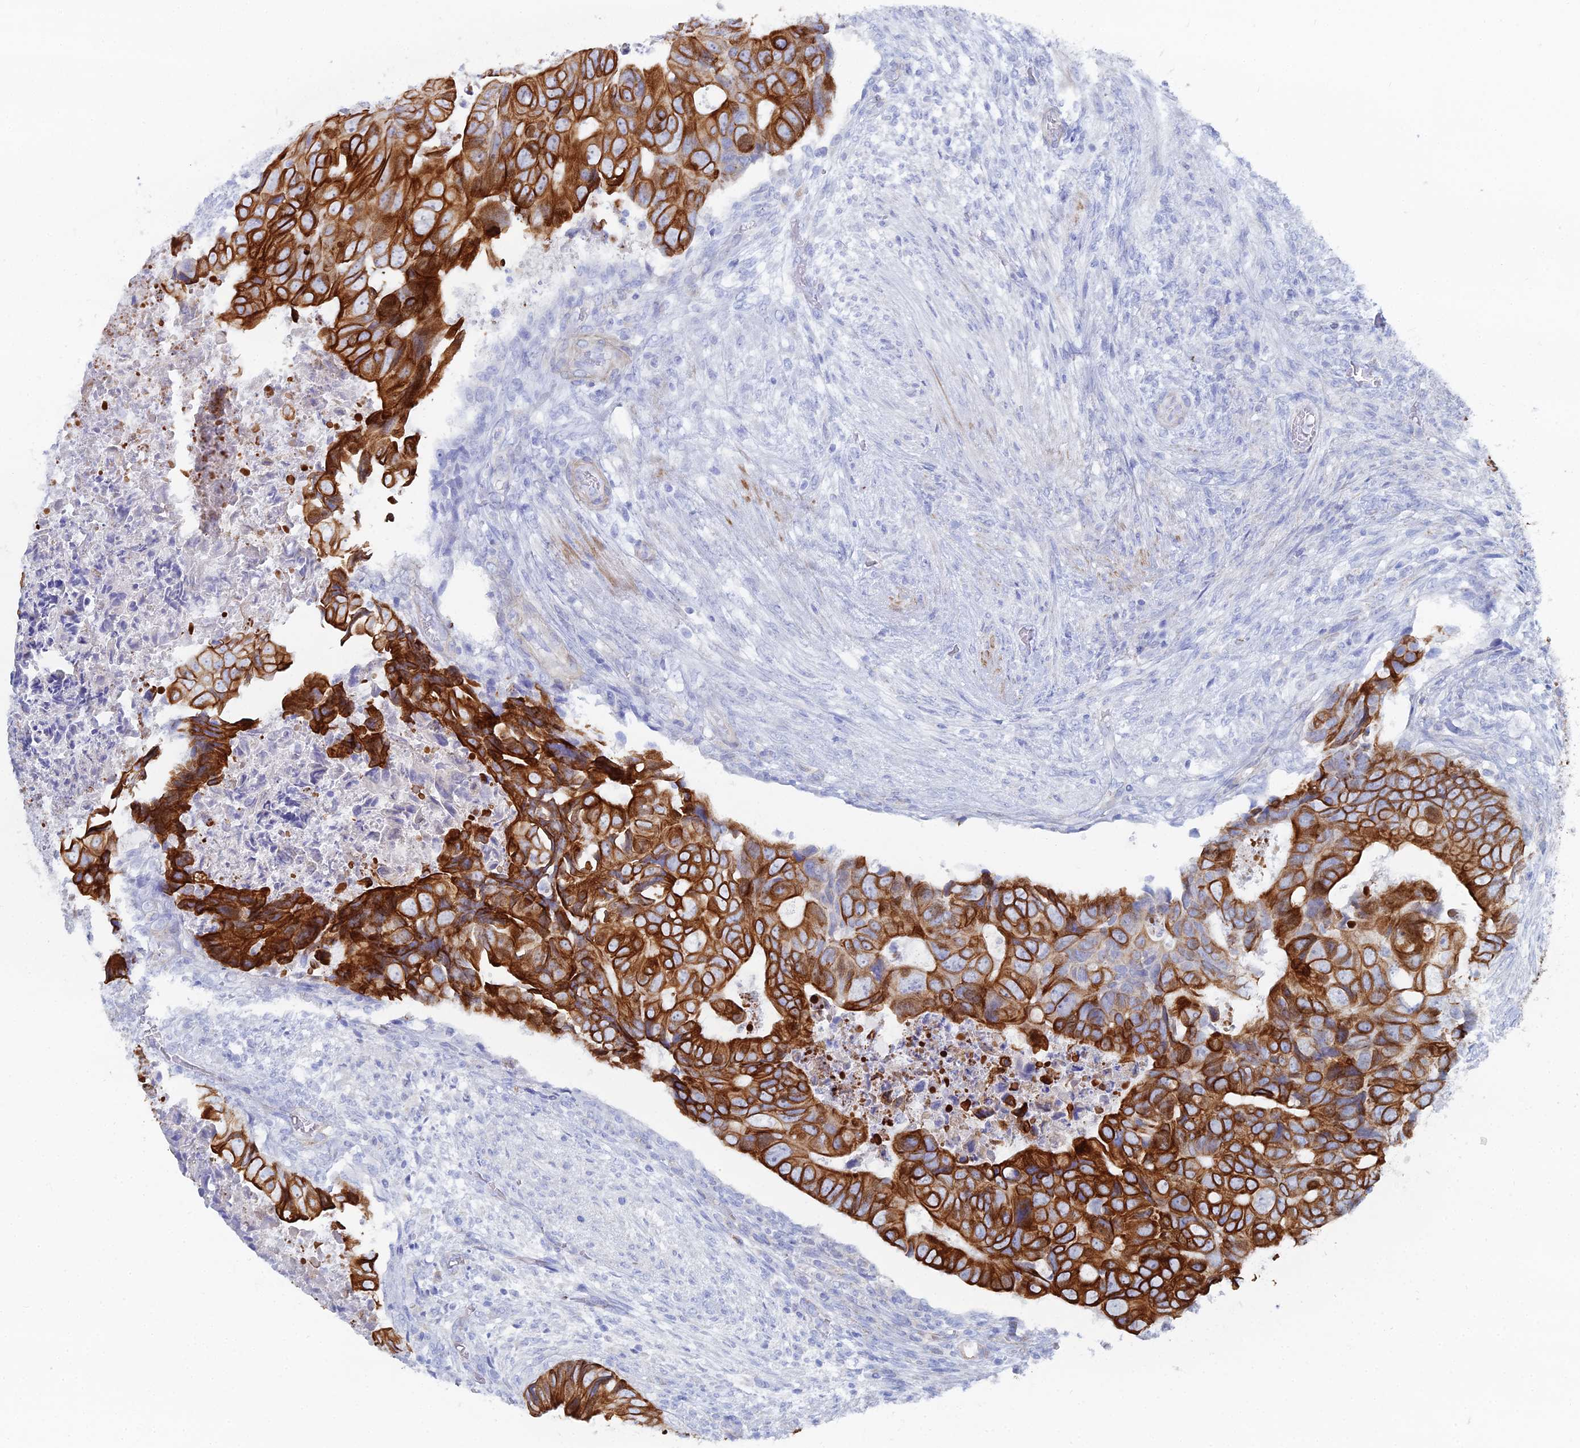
{"staining": {"intensity": "strong", "quantity": ">75%", "location": "cytoplasmic/membranous"}, "tissue": "colorectal cancer", "cell_type": "Tumor cells", "image_type": "cancer", "snomed": [{"axis": "morphology", "description": "Adenocarcinoma, NOS"}, {"axis": "topography", "description": "Rectum"}], "caption": "Protein analysis of colorectal cancer (adenocarcinoma) tissue displays strong cytoplasmic/membranous expression in about >75% of tumor cells.", "gene": "DHX34", "patient": {"sex": "female", "age": 78}}